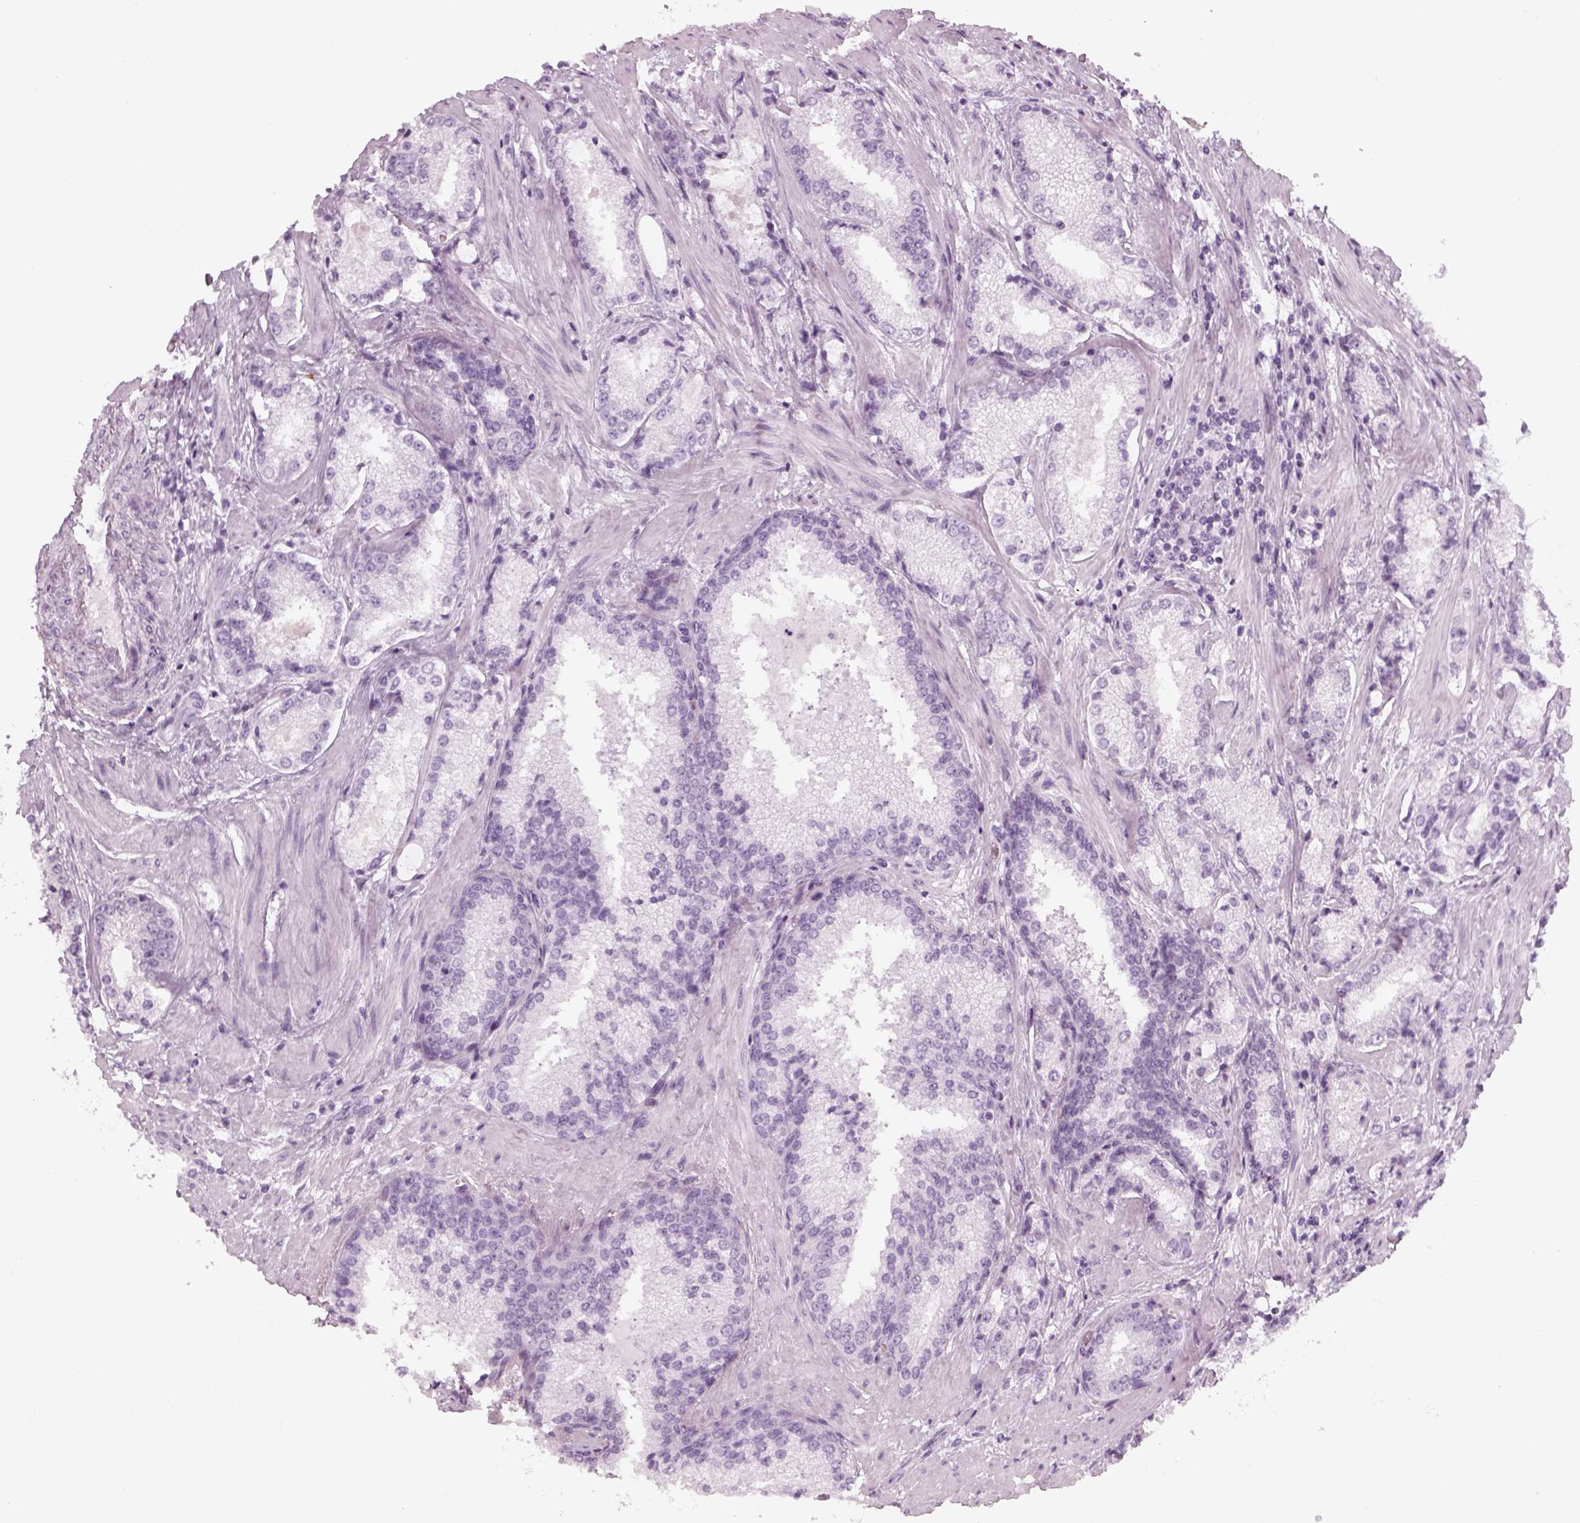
{"staining": {"intensity": "negative", "quantity": "none", "location": "none"}, "tissue": "prostate cancer", "cell_type": "Tumor cells", "image_type": "cancer", "snomed": [{"axis": "morphology", "description": "Adenocarcinoma, Low grade"}, {"axis": "topography", "description": "Prostate"}], "caption": "There is no significant positivity in tumor cells of prostate cancer. (Brightfield microscopy of DAB (3,3'-diaminobenzidine) immunohistochemistry (IHC) at high magnification).", "gene": "SAG", "patient": {"sex": "male", "age": 56}}